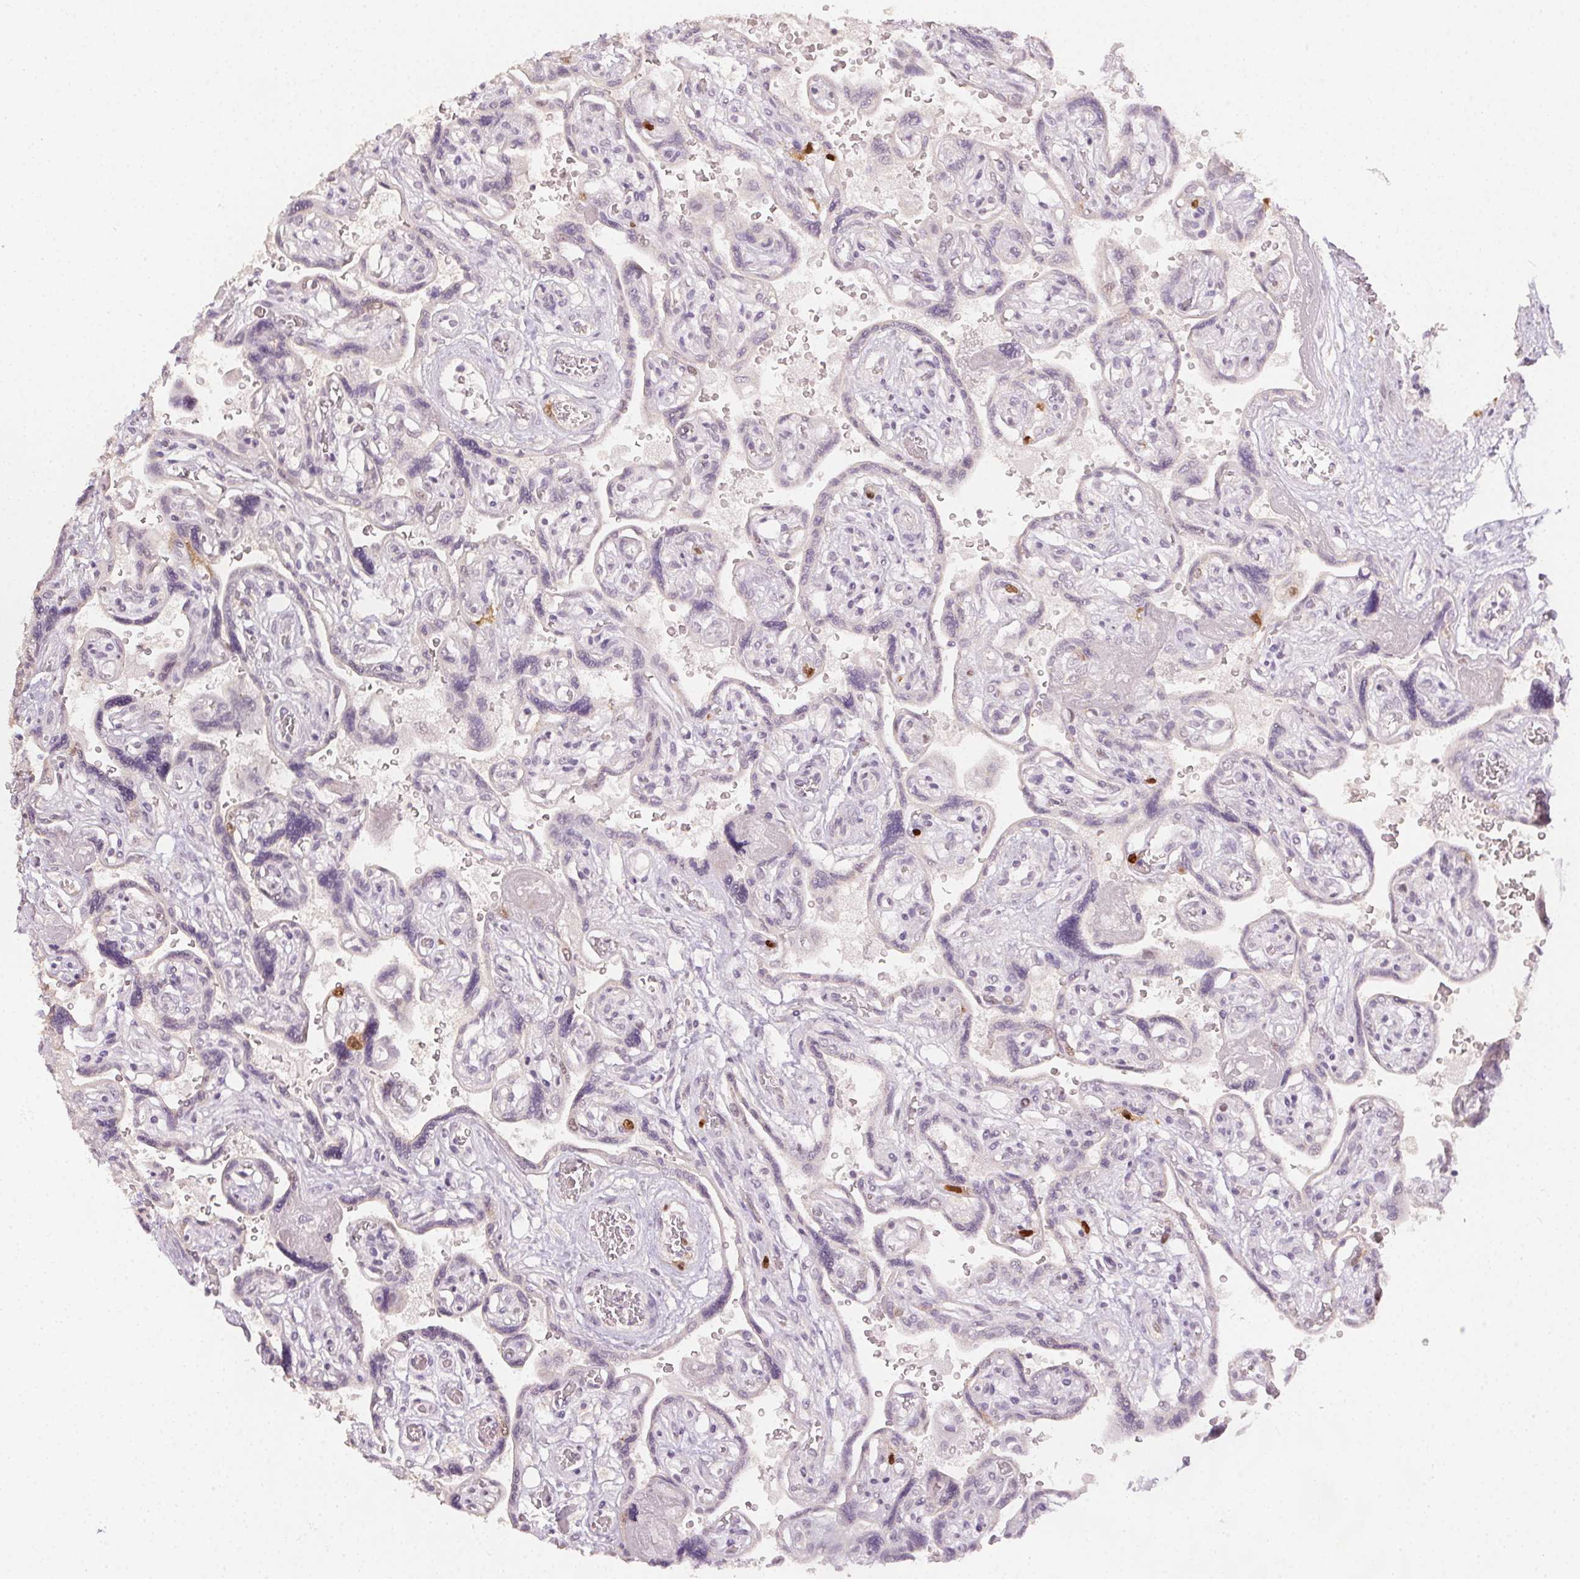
{"staining": {"intensity": "negative", "quantity": "none", "location": "none"}, "tissue": "placenta", "cell_type": "Decidual cells", "image_type": "normal", "snomed": [{"axis": "morphology", "description": "Normal tissue, NOS"}, {"axis": "topography", "description": "Placenta"}], "caption": "IHC histopathology image of normal human placenta stained for a protein (brown), which exhibits no positivity in decidual cells.", "gene": "ANLN", "patient": {"sex": "female", "age": 32}}